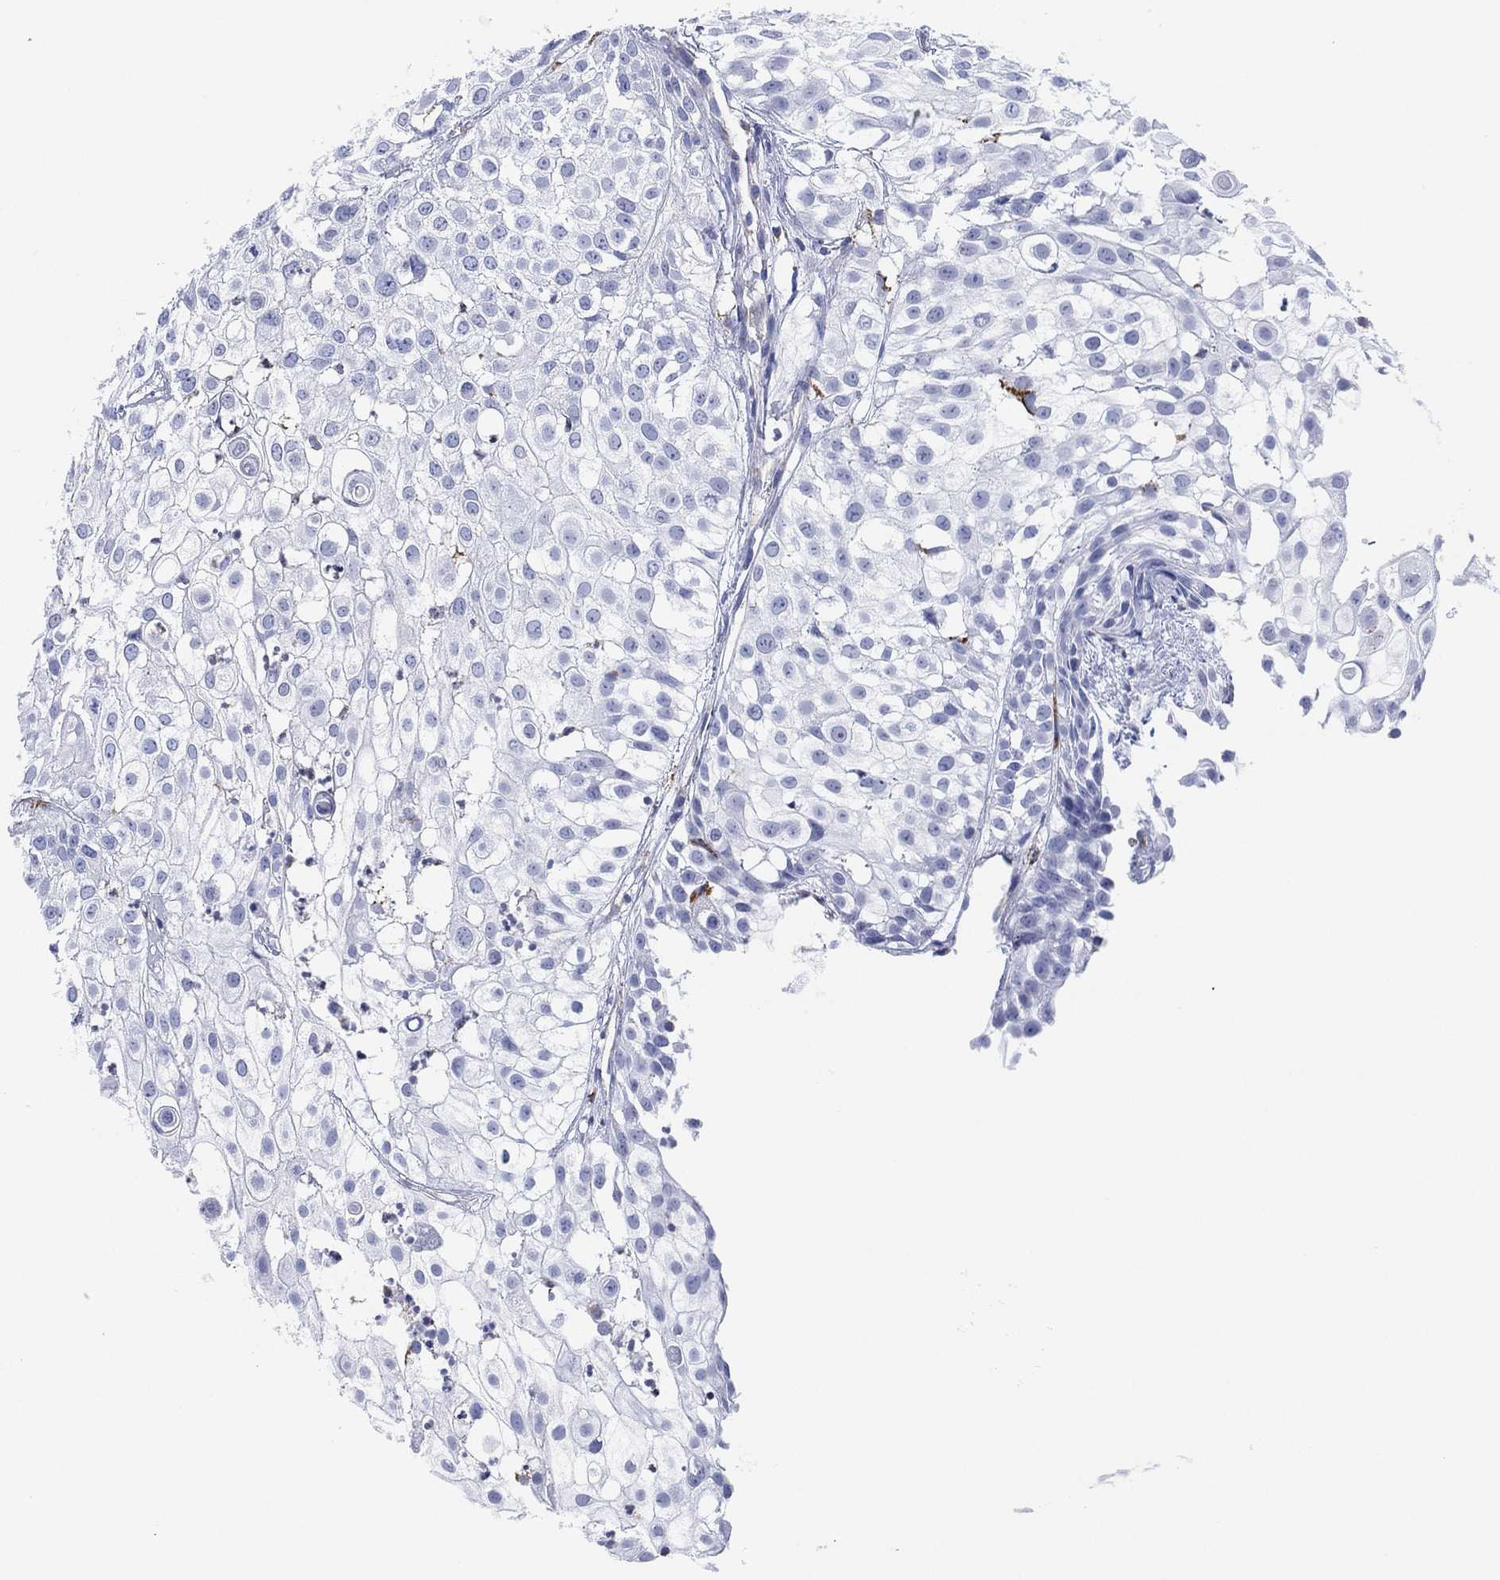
{"staining": {"intensity": "negative", "quantity": "none", "location": "none"}, "tissue": "urothelial cancer", "cell_type": "Tumor cells", "image_type": "cancer", "snomed": [{"axis": "morphology", "description": "Urothelial carcinoma, High grade"}, {"axis": "topography", "description": "Urinary bladder"}], "caption": "Immunohistochemistry micrograph of neoplastic tissue: human urothelial carcinoma (high-grade) stained with DAB (3,3'-diaminobenzidine) reveals no significant protein expression in tumor cells.", "gene": "CFTR", "patient": {"sex": "female", "age": 79}}